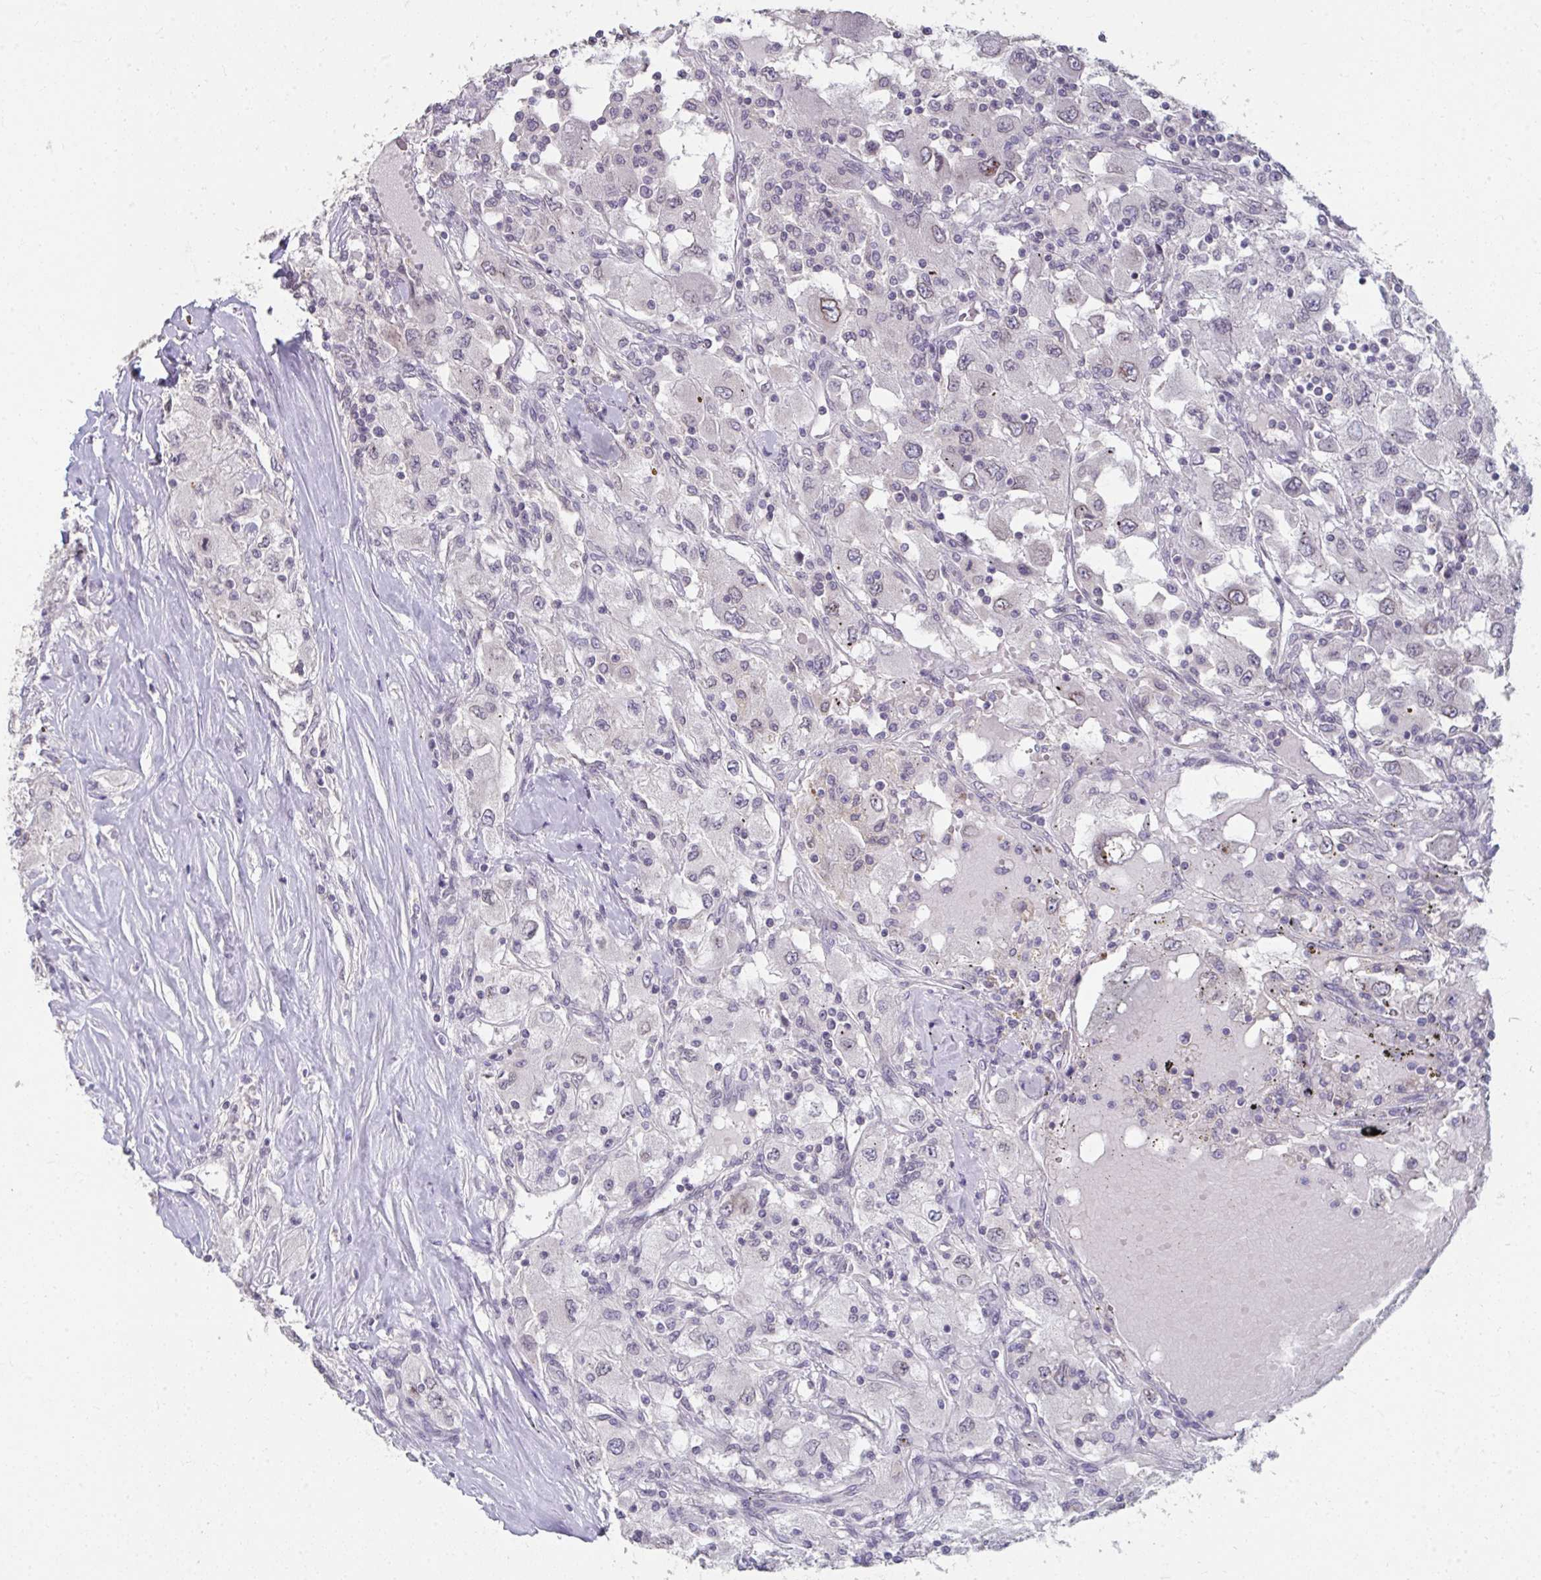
{"staining": {"intensity": "negative", "quantity": "none", "location": "none"}, "tissue": "renal cancer", "cell_type": "Tumor cells", "image_type": "cancer", "snomed": [{"axis": "morphology", "description": "Adenocarcinoma, NOS"}, {"axis": "topography", "description": "Kidney"}], "caption": "The photomicrograph demonstrates no significant expression in tumor cells of renal cancer.", "gene": "NUP133", "patient": {"sex": "female", "age": 67}}